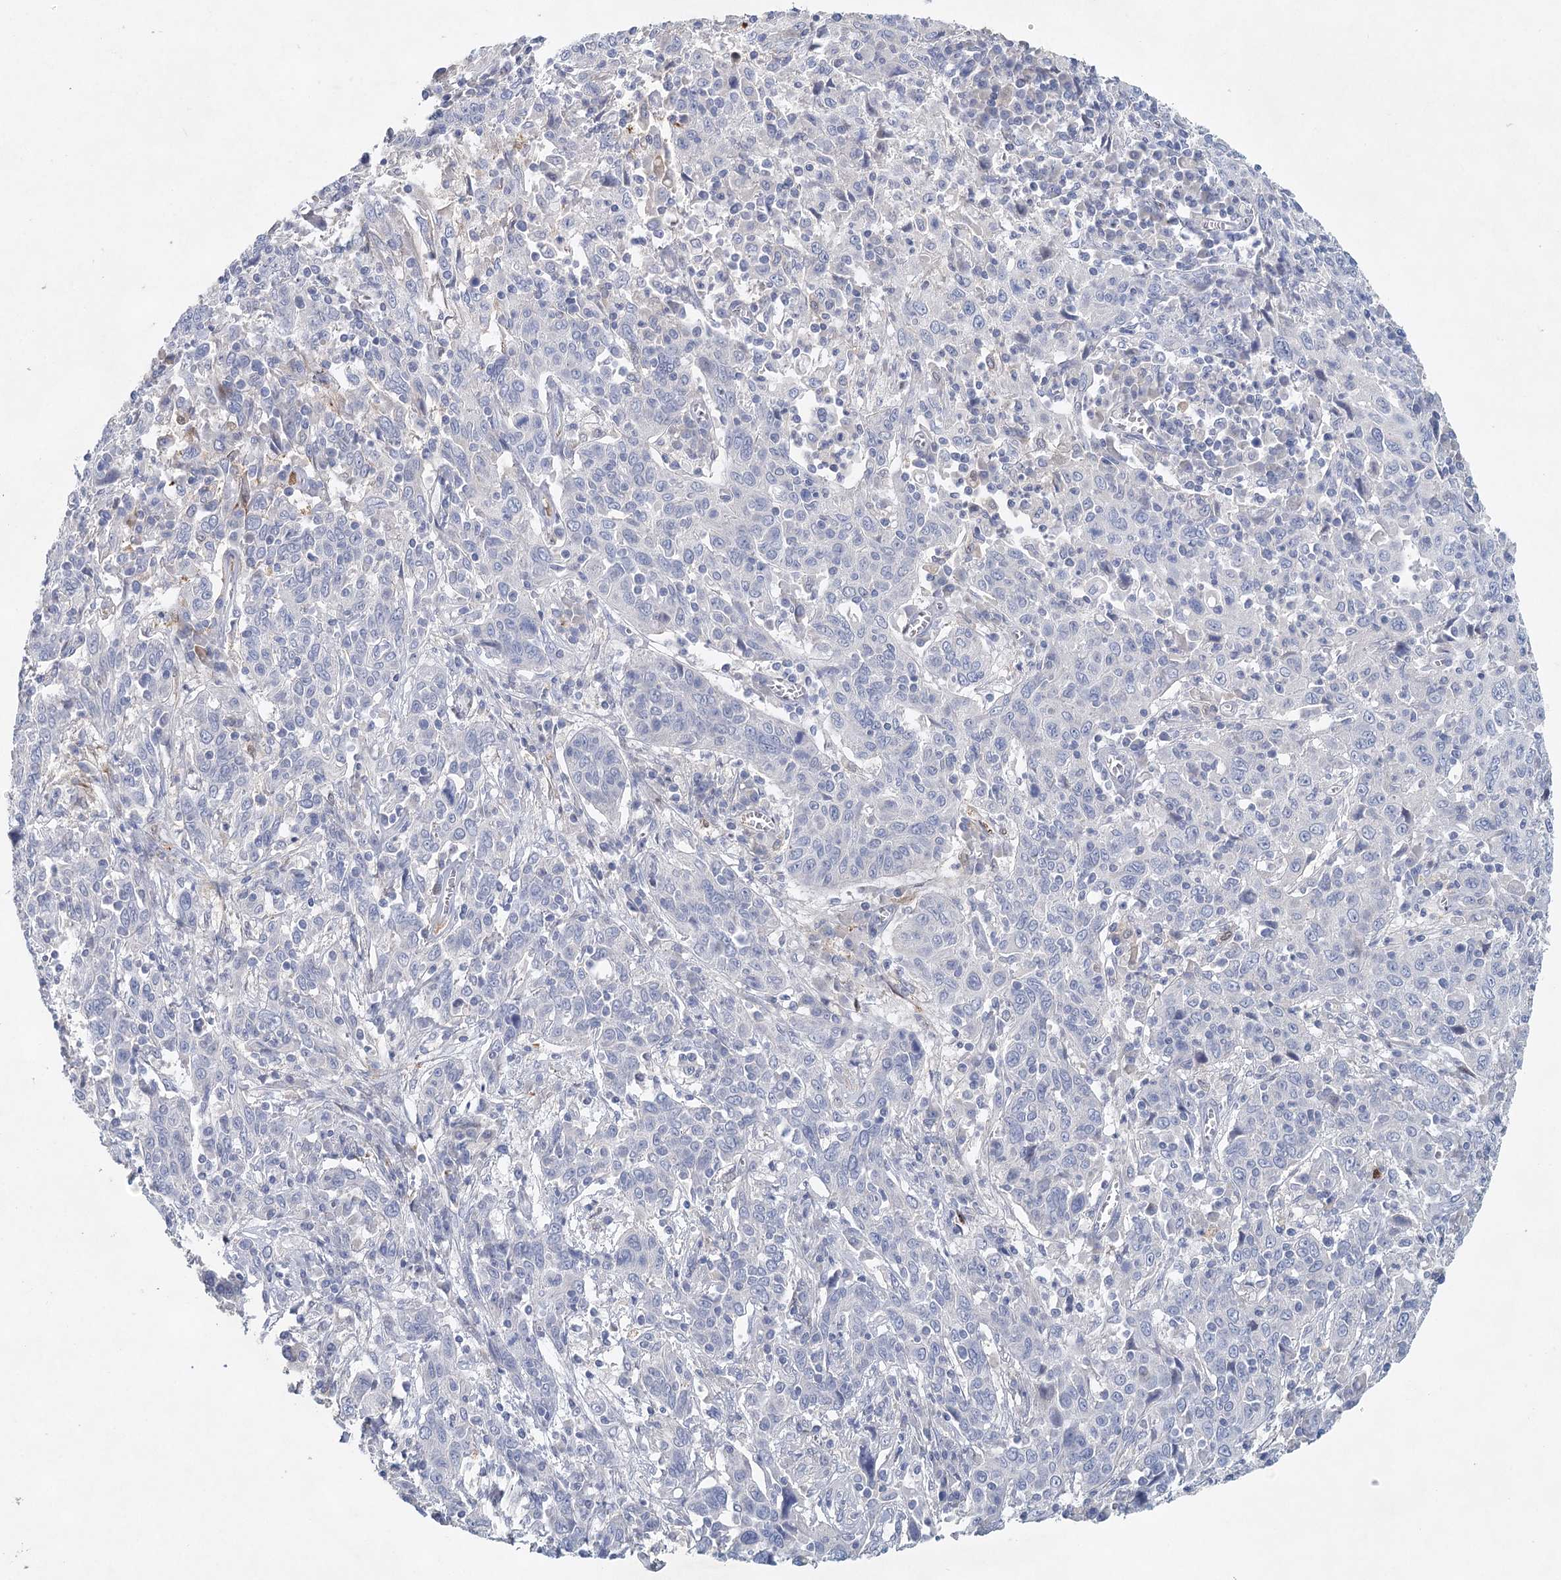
{"staining": {"intensity": "negative", "quantity": "none", "location": "none"}, "tissue": "cervical cancer", "cell_type": "Tumor cells", "image_type": "cancer", "snomed": [{"axis": "morphology", "description": "Squamous cell carcinoma, NOS"}, {"axis": "topography", "description": "Cervix"}], "caption": "The histopathology image shows no significant positivity in tumor cells of squamous cell carcinoma (cervical).", "gene": "SLC19A3", "patient": {"sex": "female", "age": 46}}